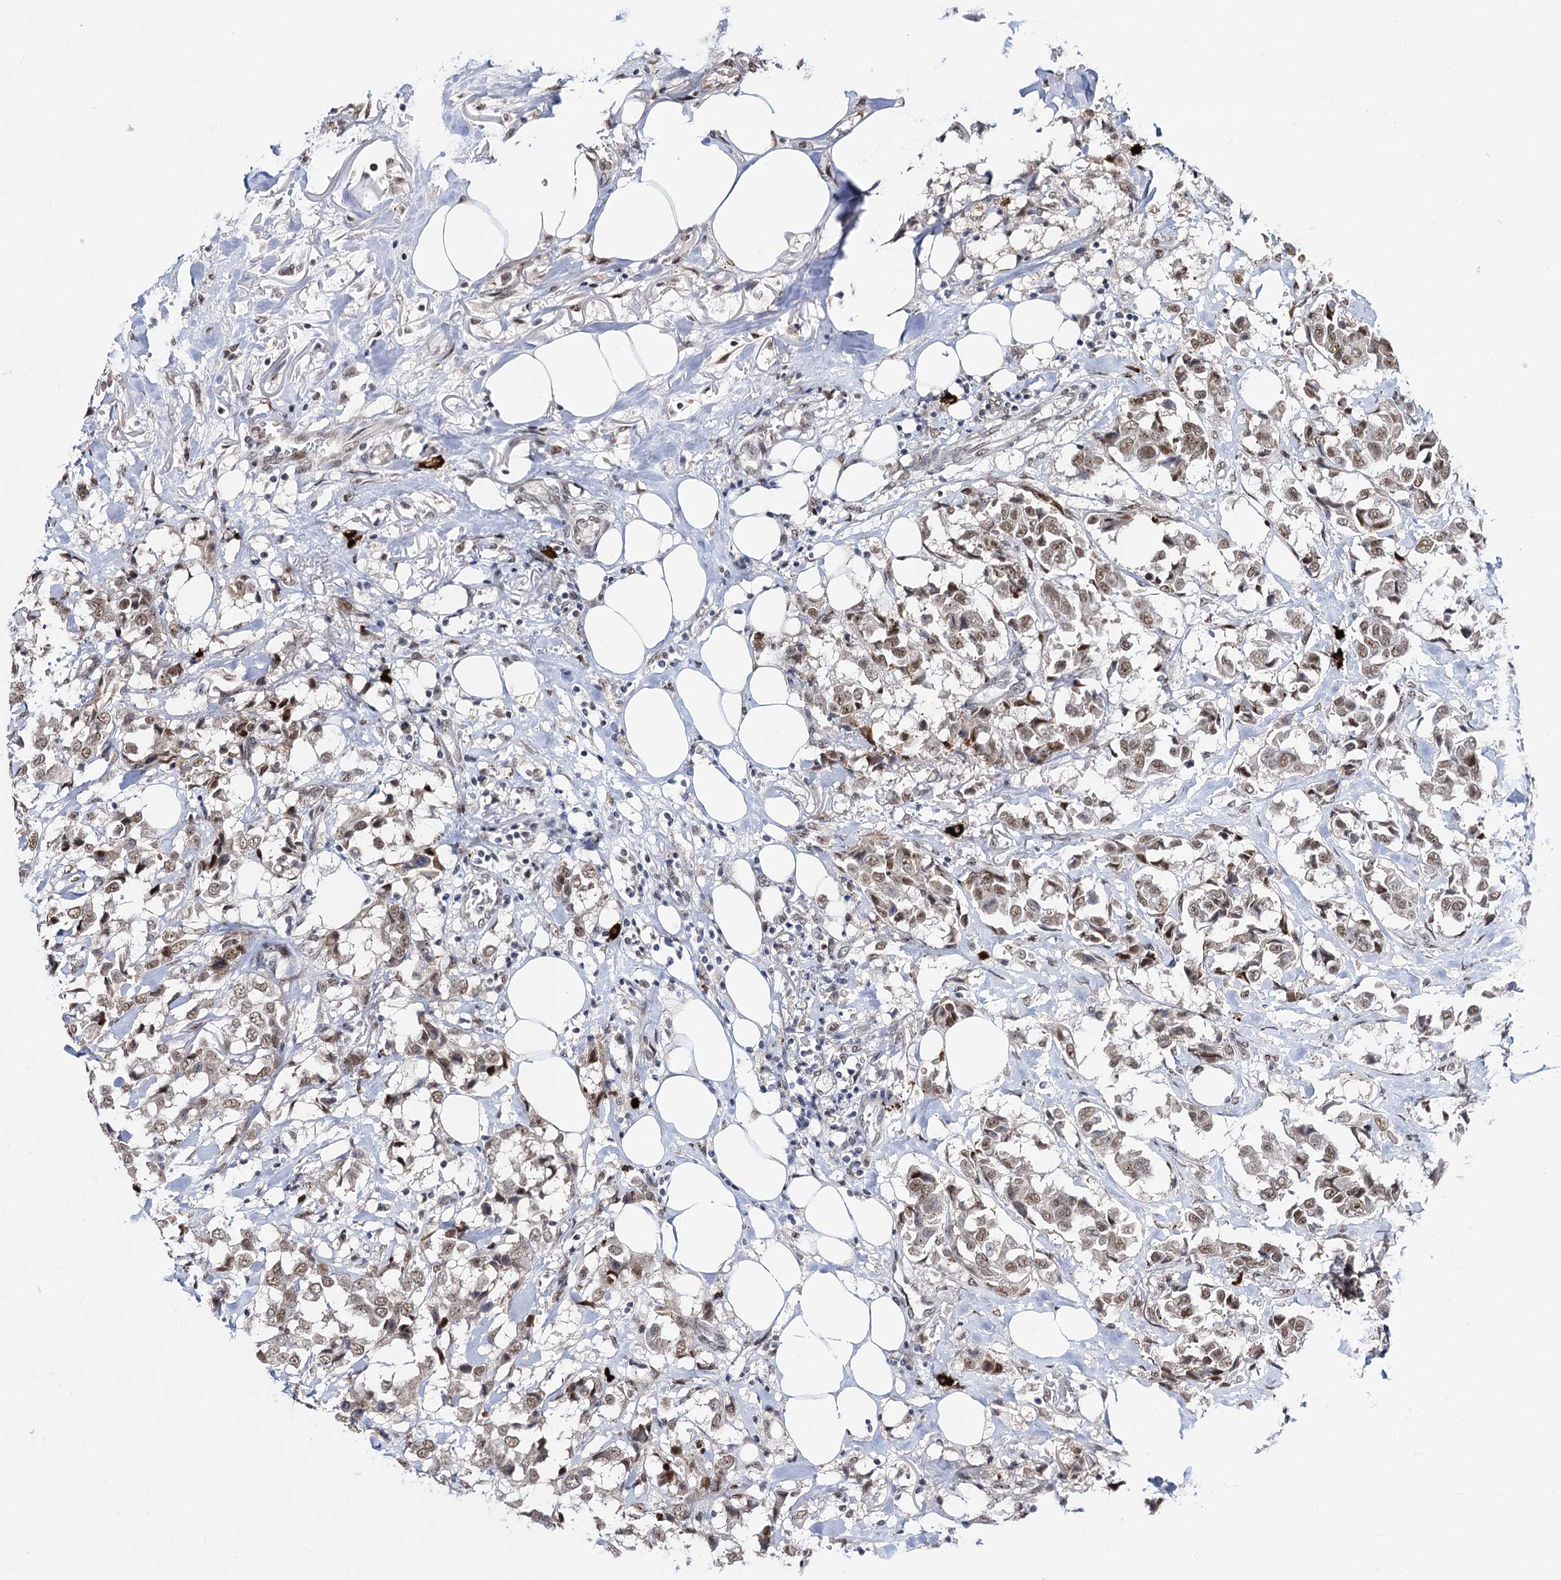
{"staining": {"intensity": "moderate", "quantity": ">75%", "location": "nuclear"}, "tissue": "breast cancer", "cell_type": "Tumor cells", "image_type": "cancer", "snomed": [{"axis": "morphology", "description": "Duct carcinoma"}, {"axis": "topography", "description": "Breast"}], "caption": "Immunohistochemistry of human breast intraductal carcinoma shows medium levels of moderate nuclear positivity in approximately >75% of tumor cells.", "gene": "SFSWAP", "patient": {"sex": "female", "age": 80}}